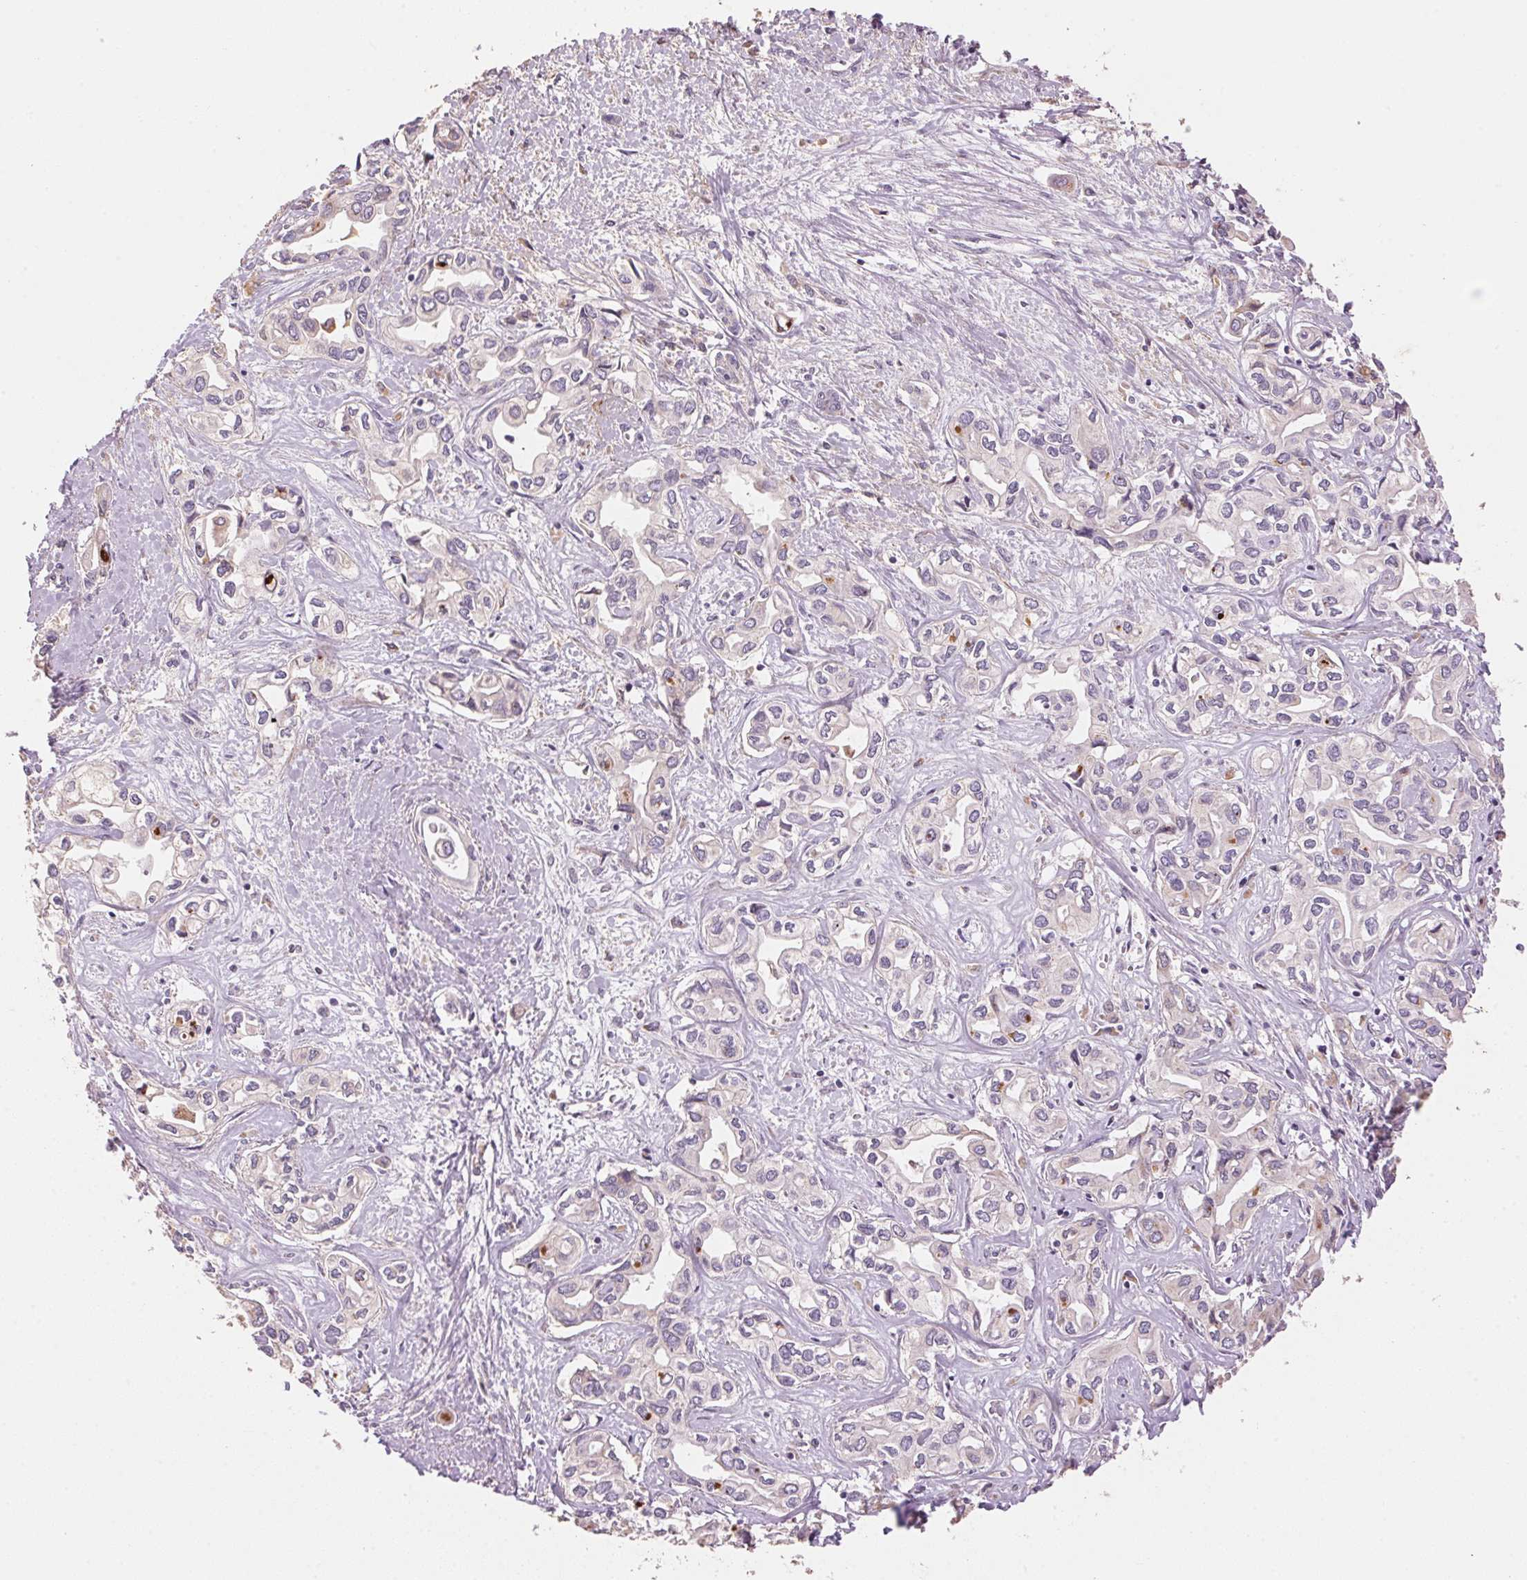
{"staining": {"intensity": "negative", "quantity": "none", "location": "none"}, "tissue": "liver cancer", "cell_type": "Tumor cells", "image_type": "cancer", "snomed": [{"axis": "morphology", "description": "Cholangiocarcinoma"}, {"axis": "topography", "description": "Liver"}], "caption": "IHC of cholangiocarcinoma (liver) demonstrates no staining in tumor cells.", "gene": "LYZL6", "patient": {"sex": "female", "age": 64}}